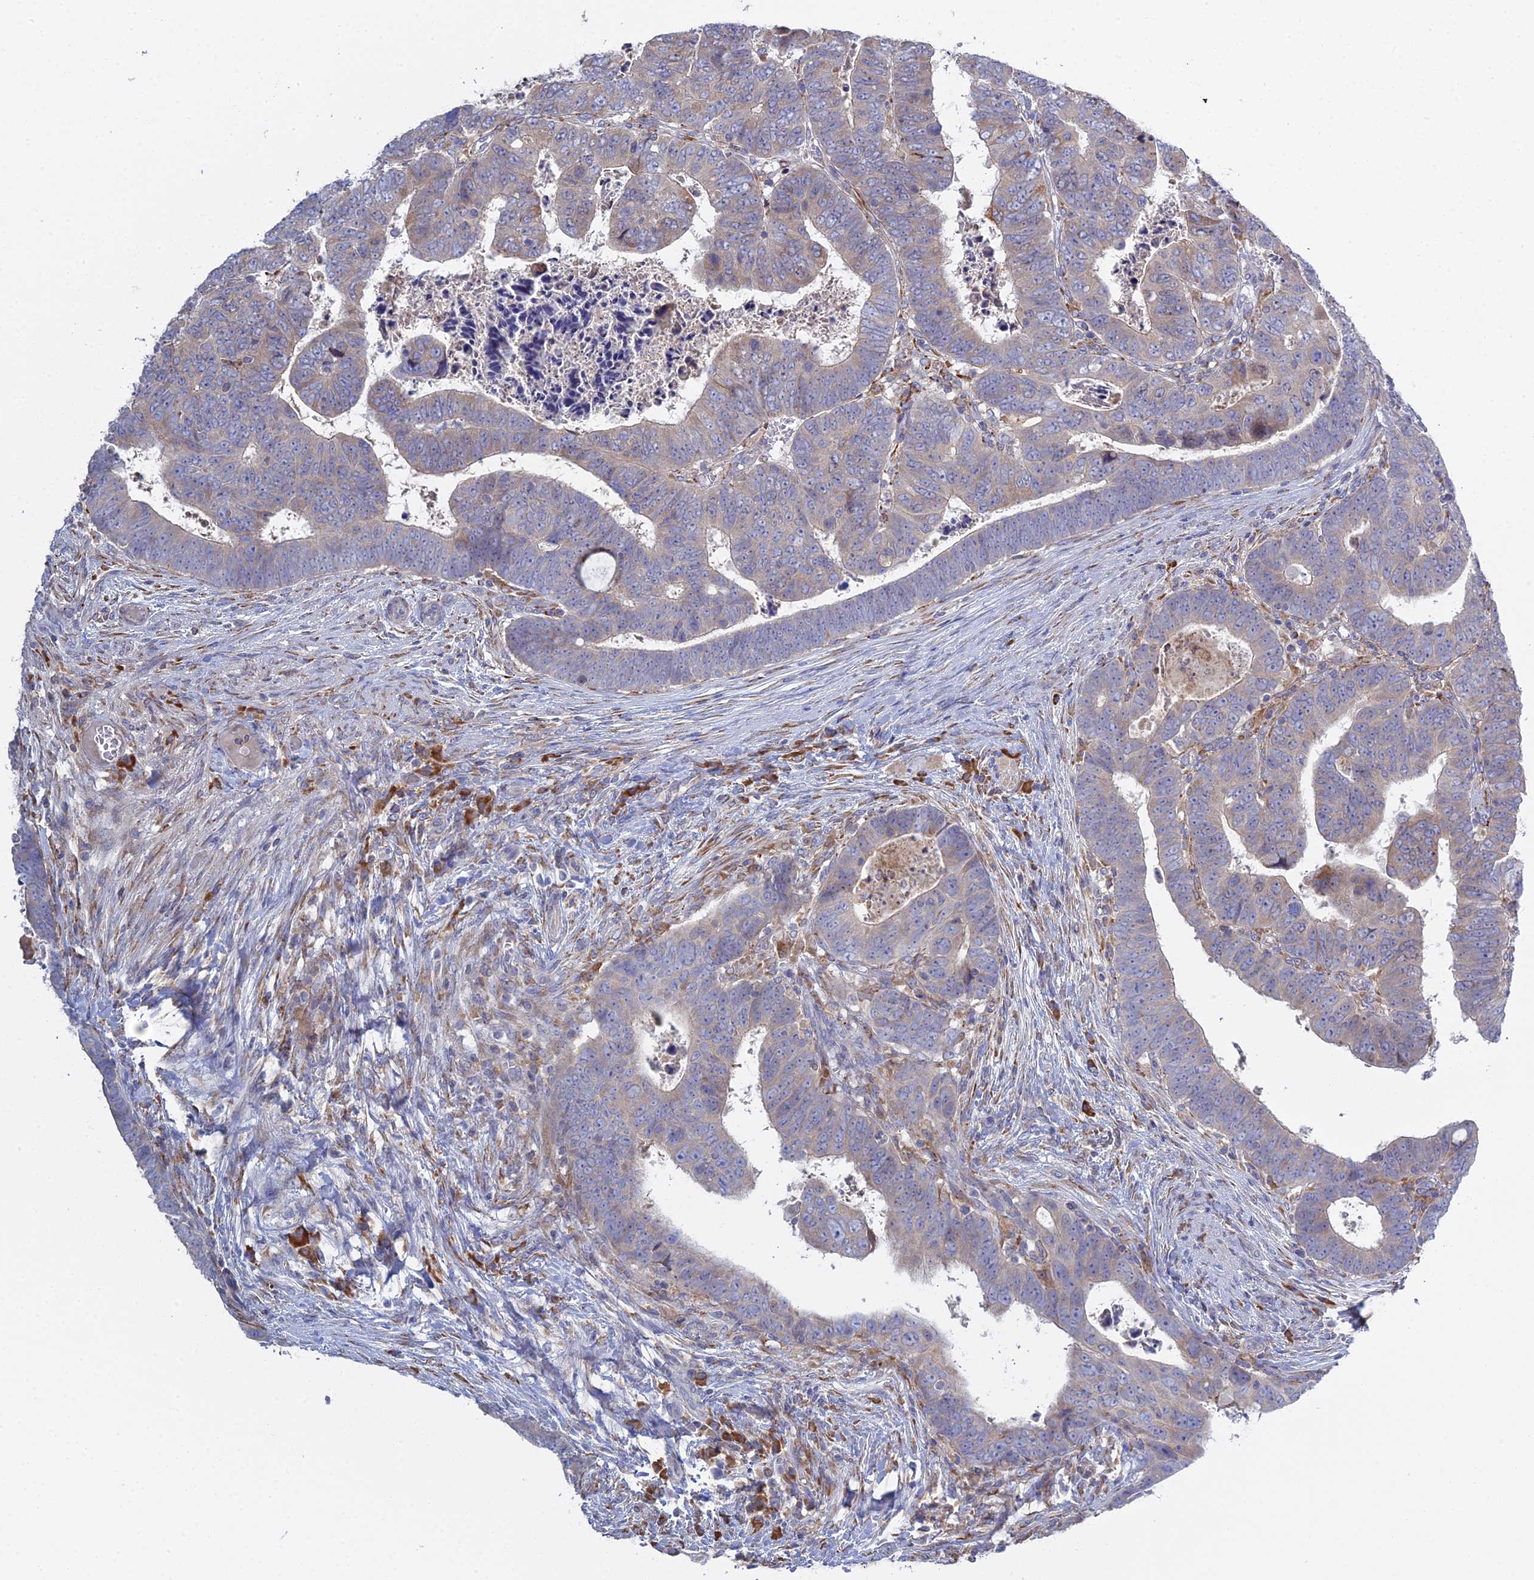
{"staining": {"intensity": "weak", "quantity": "<25%", "location": "cytoplasmic/membranous"}, "tissue": "colorectal cancer", "cell_type": "Tumor cells", "image_type": "cancer", "snomed": [{"axis": "morphology", "description": "Normal tissue, NOS"}, {"axis": "morphology", "description": "Adenocarcinoma, NOS"}, {"axis": "topography", "description": "Rectum"}], "caption": "Colorectal cancer (adenocarcinoma) was stained to show a protein in brown. There is no significant expression in tumor cells.", "gene": "TRAPPC6A", "patient": {"sex": "female", "age": 65}}